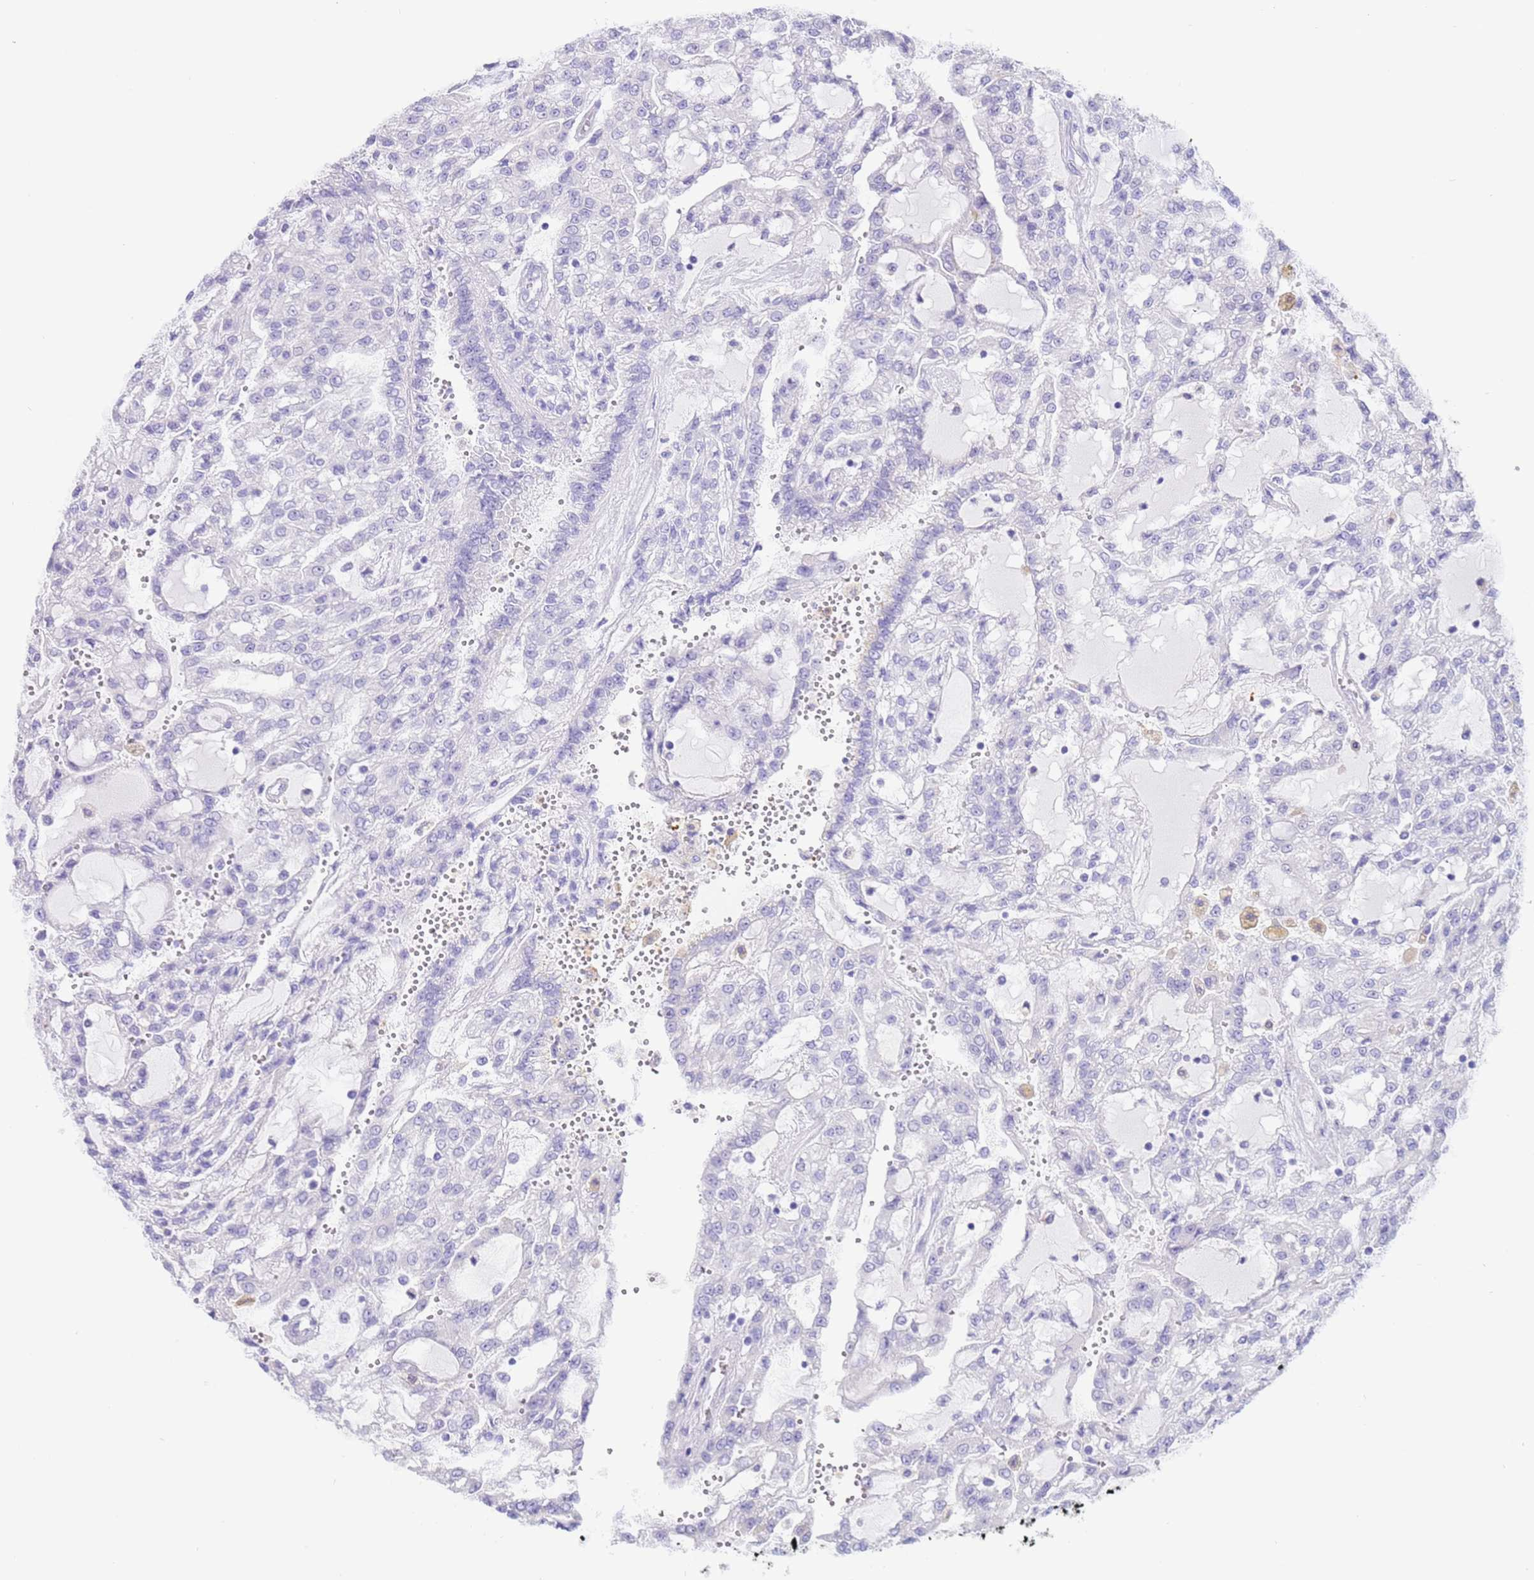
{"staining": {"intensity": "negative", "quantity": "none", "location": "none"}, "tissue": "renal cancer", "cell_type": "Tumor cells", "image_type": "cancer", "snomed": [{"axis": "morphology", "description": "Adenocarcinoma, NOS"}, {"axis": "topography", "description": "Kidney"}], "caption": "Immunohistochemistry (IHC) micrograph of neoplastic tissue: renal cancer stained with DAB (3,3'-diaminobenzidine) shows no significant protein positivity in tumor cells. Brightfield microscopy of immunohistochemistry (IHC) stained with DAB (brown) and hematoxylin (blue), captured at high magnification.", "gene": "CPB1", "patient": {"sex": "male", "age": 63}}